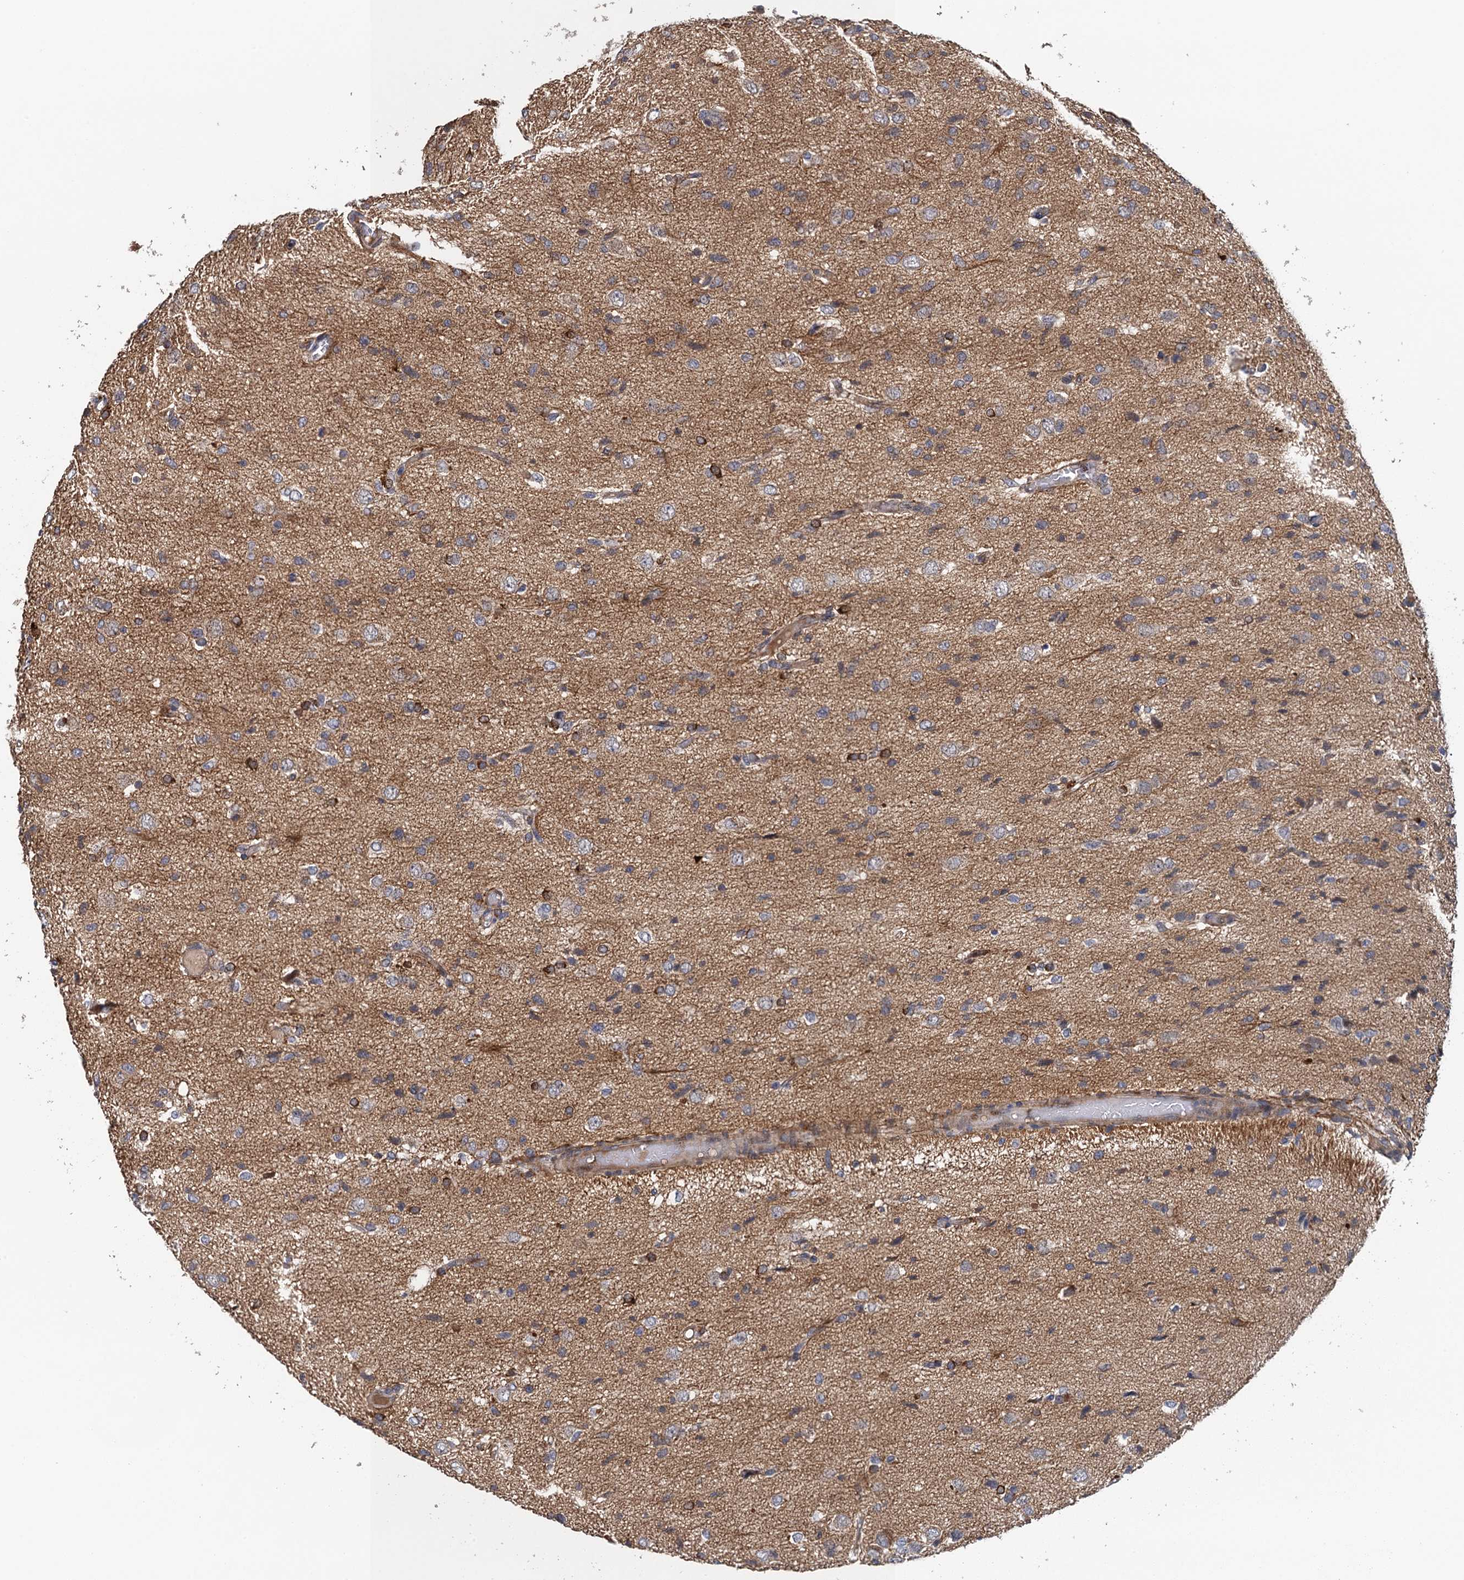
{"staining": {"intensity": "negative", "quantity": "none", "location": "none"}, "tissue": "glioma", "cell_type": "Tumor cells", "image_type": "cancer", "snomed": [{"axis": "morphology", "description": "Glioma, malignant, High grade"}, {"axis": "topography", "description": "Brain"}], "caption": "A high-resolution histopathology image shows IHC staining of glioma, which displays no significant positivity in tumor cells.", "gene": "MDM1", "patient": {"sex": "female", "age": 59}}